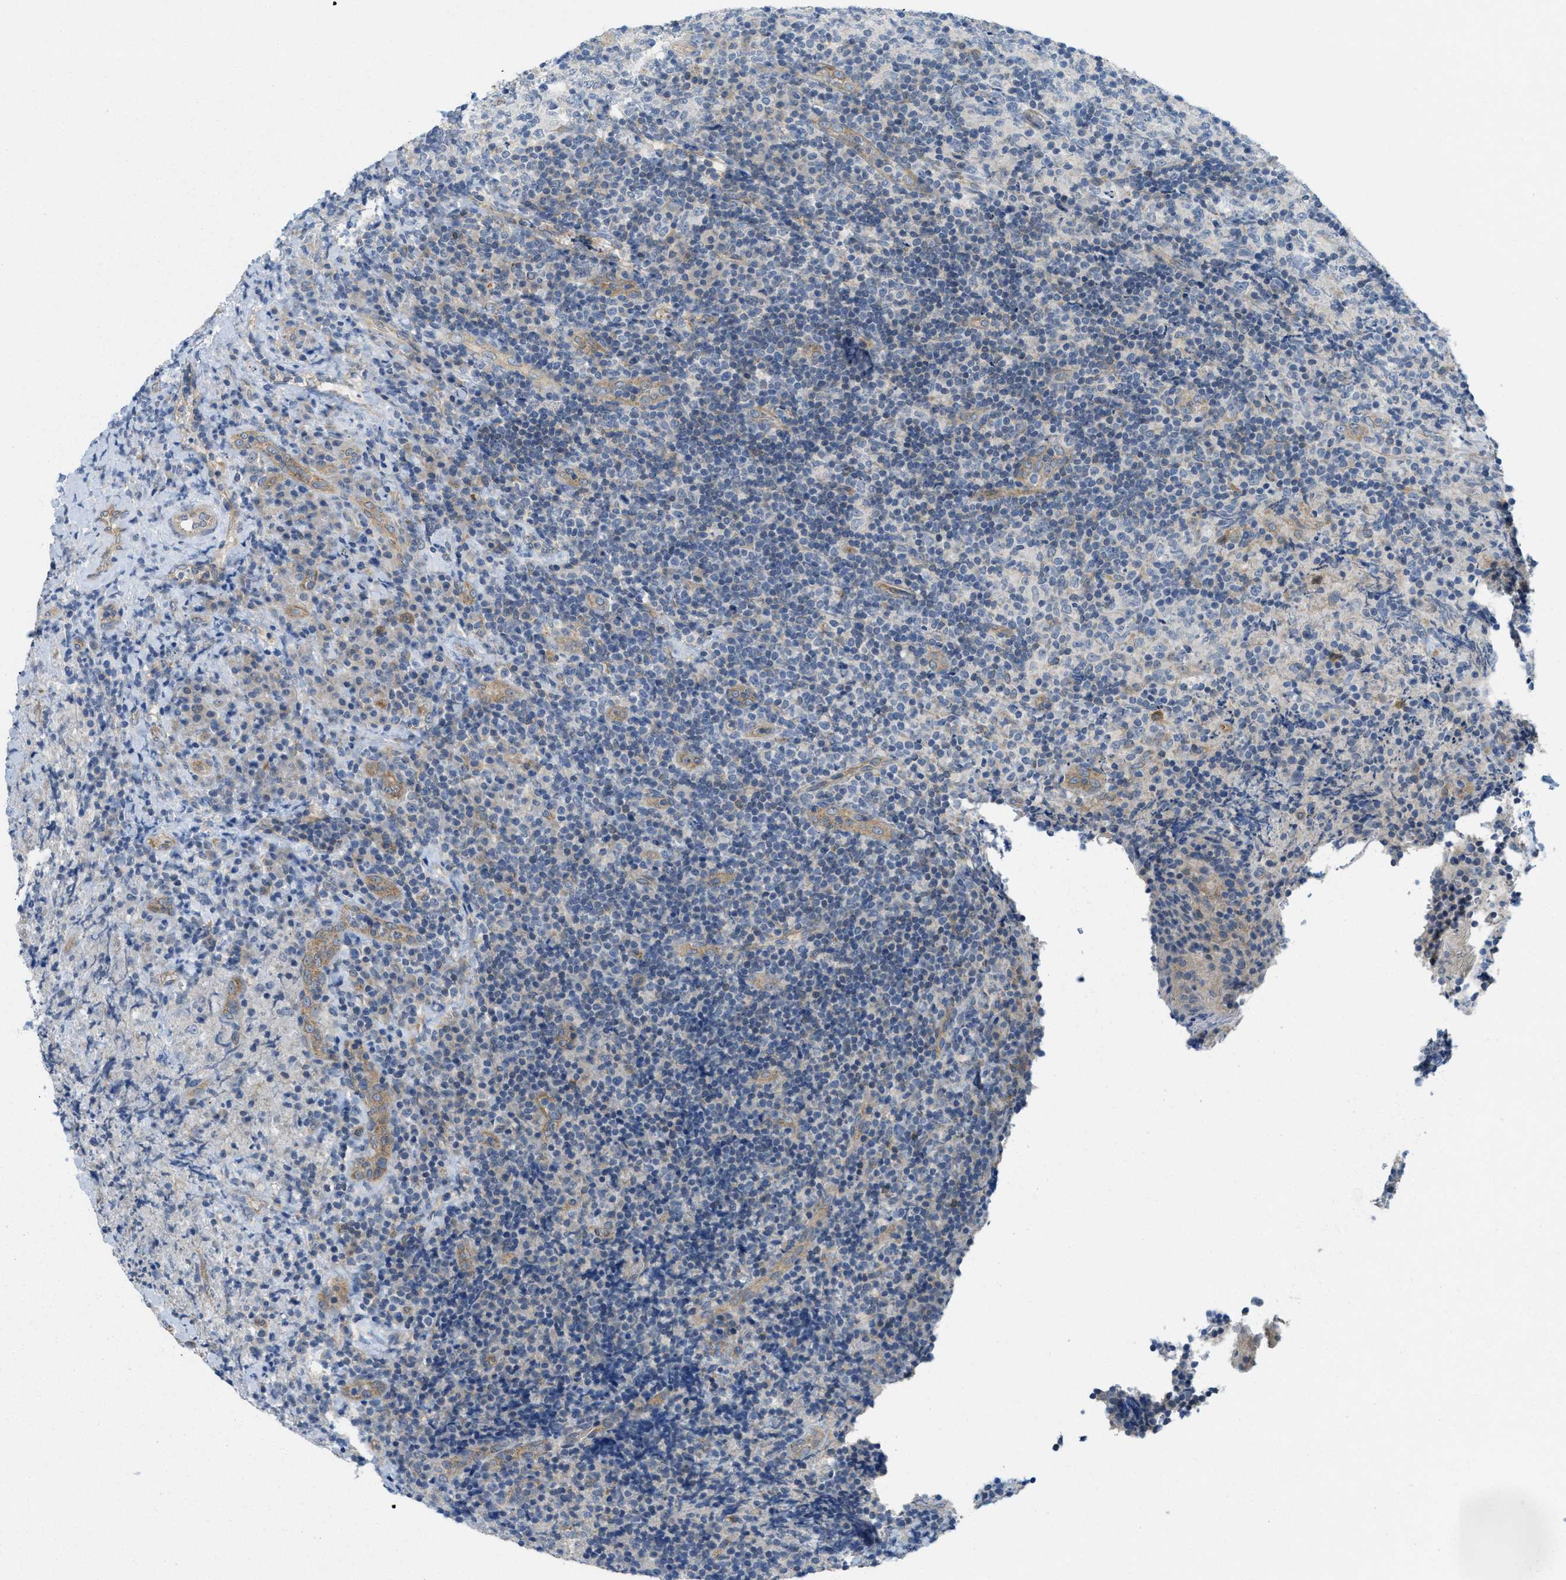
{"staining": {"intensity": "negative", "quantity": "none", "location": "none"}, "tissue": "lymphoma", "cell_type": "Tumor cells", "image_type": "cancer", "snomed": [{"axis": "morphology", "description": "Malignant lymphoma, non-Hodgkin's type, High grade"}, {"axis": "topography", "description": "Tonsil"}], "caption": "Tumor cells are negative for brown protein staining in lymphoma.", "gene": "ZFYVE9", "patient": {"sex": "female", "age": 36}}